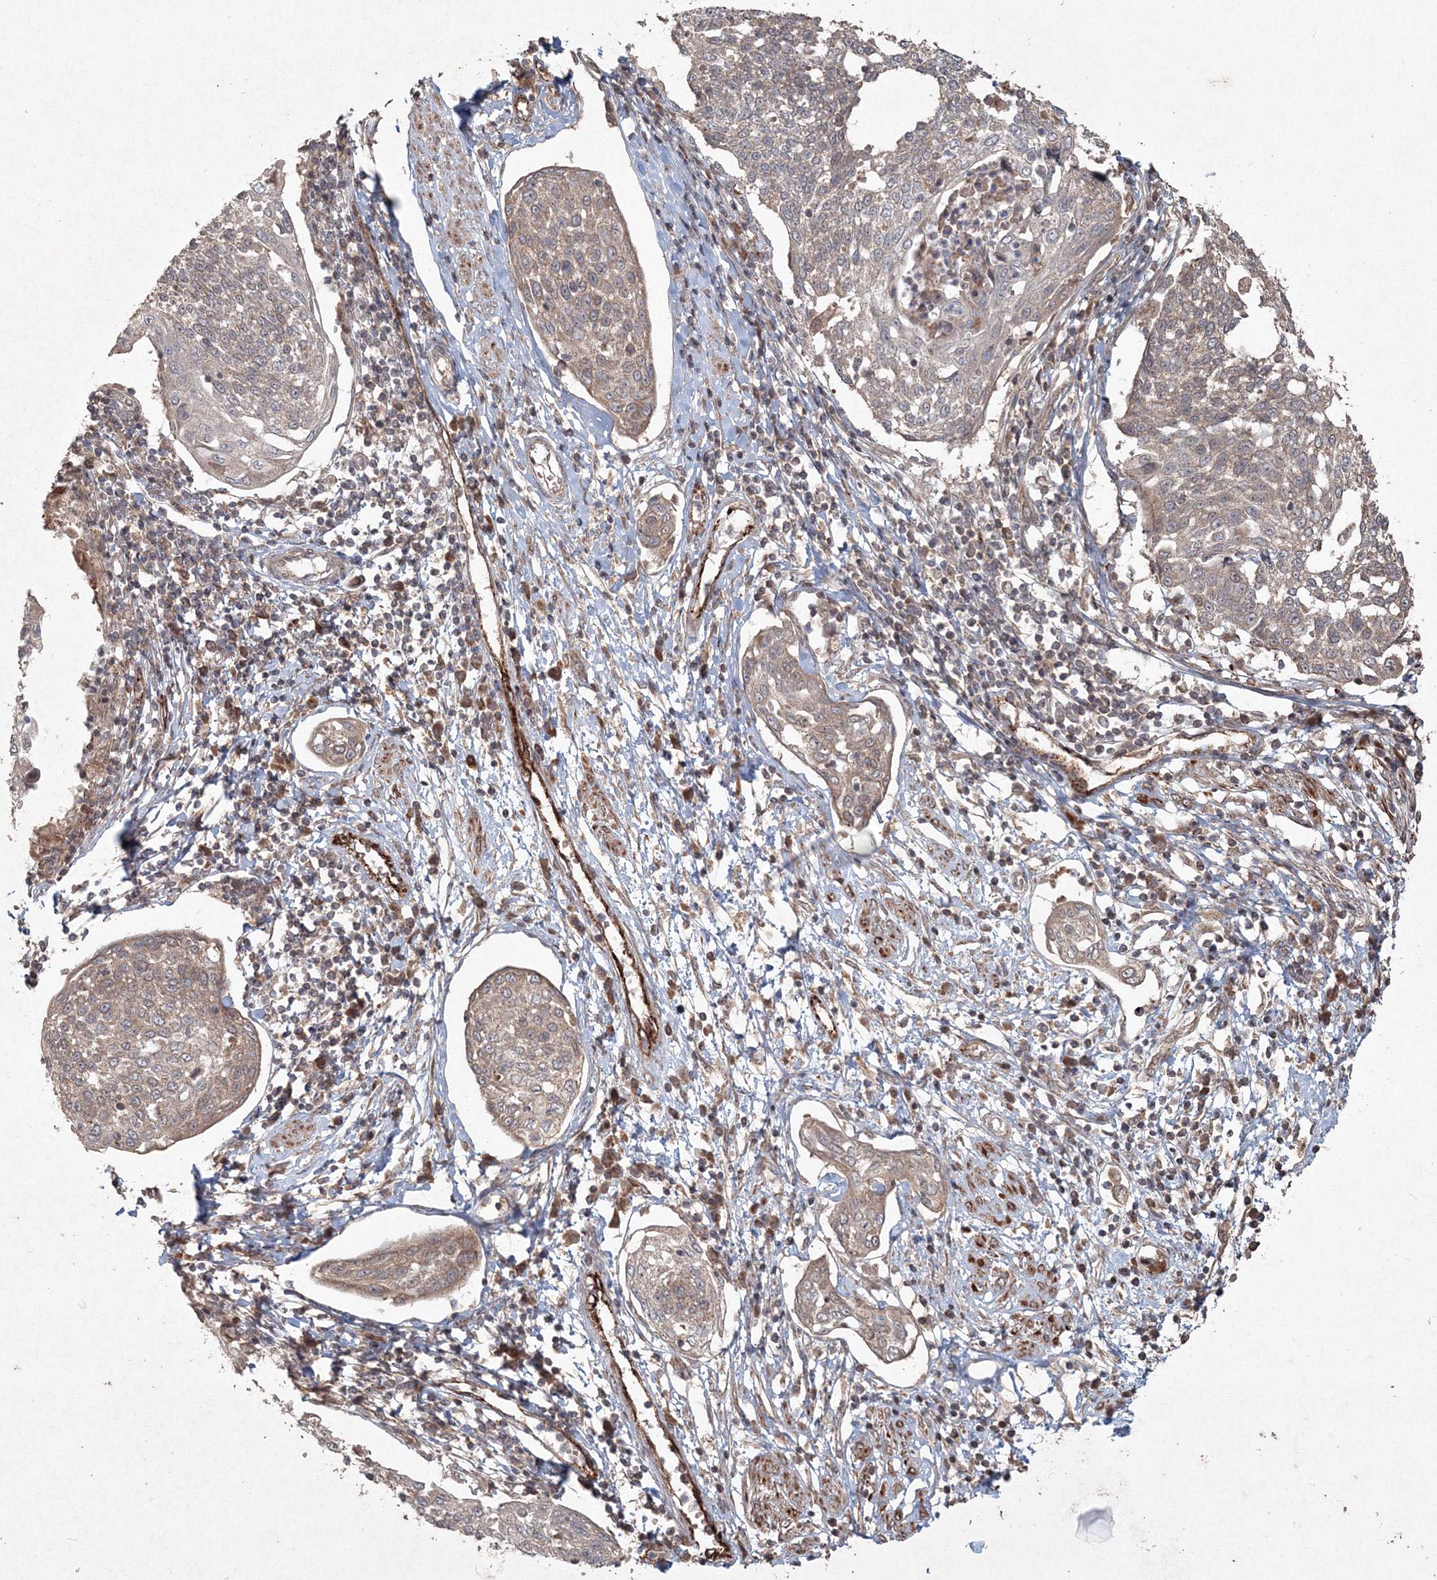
{"staining": {"intensity": "weak", "quantity": ">75%", "location": "cytoplasmic/membranous"}, "tissue": "cervical cancer", "cell_type": "Tumor cells", "image_type": "cancer", "snomed": [{"axis": "morphology", "description": "Squamous cell carcinoma, NOS"}, {"axis": "topography", "description": "Cervix"}], "caption": "Protein expression analysis of human cervical cancer reveals weak cytoplasmic/membranous expression in about >75% of tumor cells.", "gene": "ANAPC16", "patient": {"sex": "female", "age": 34}}